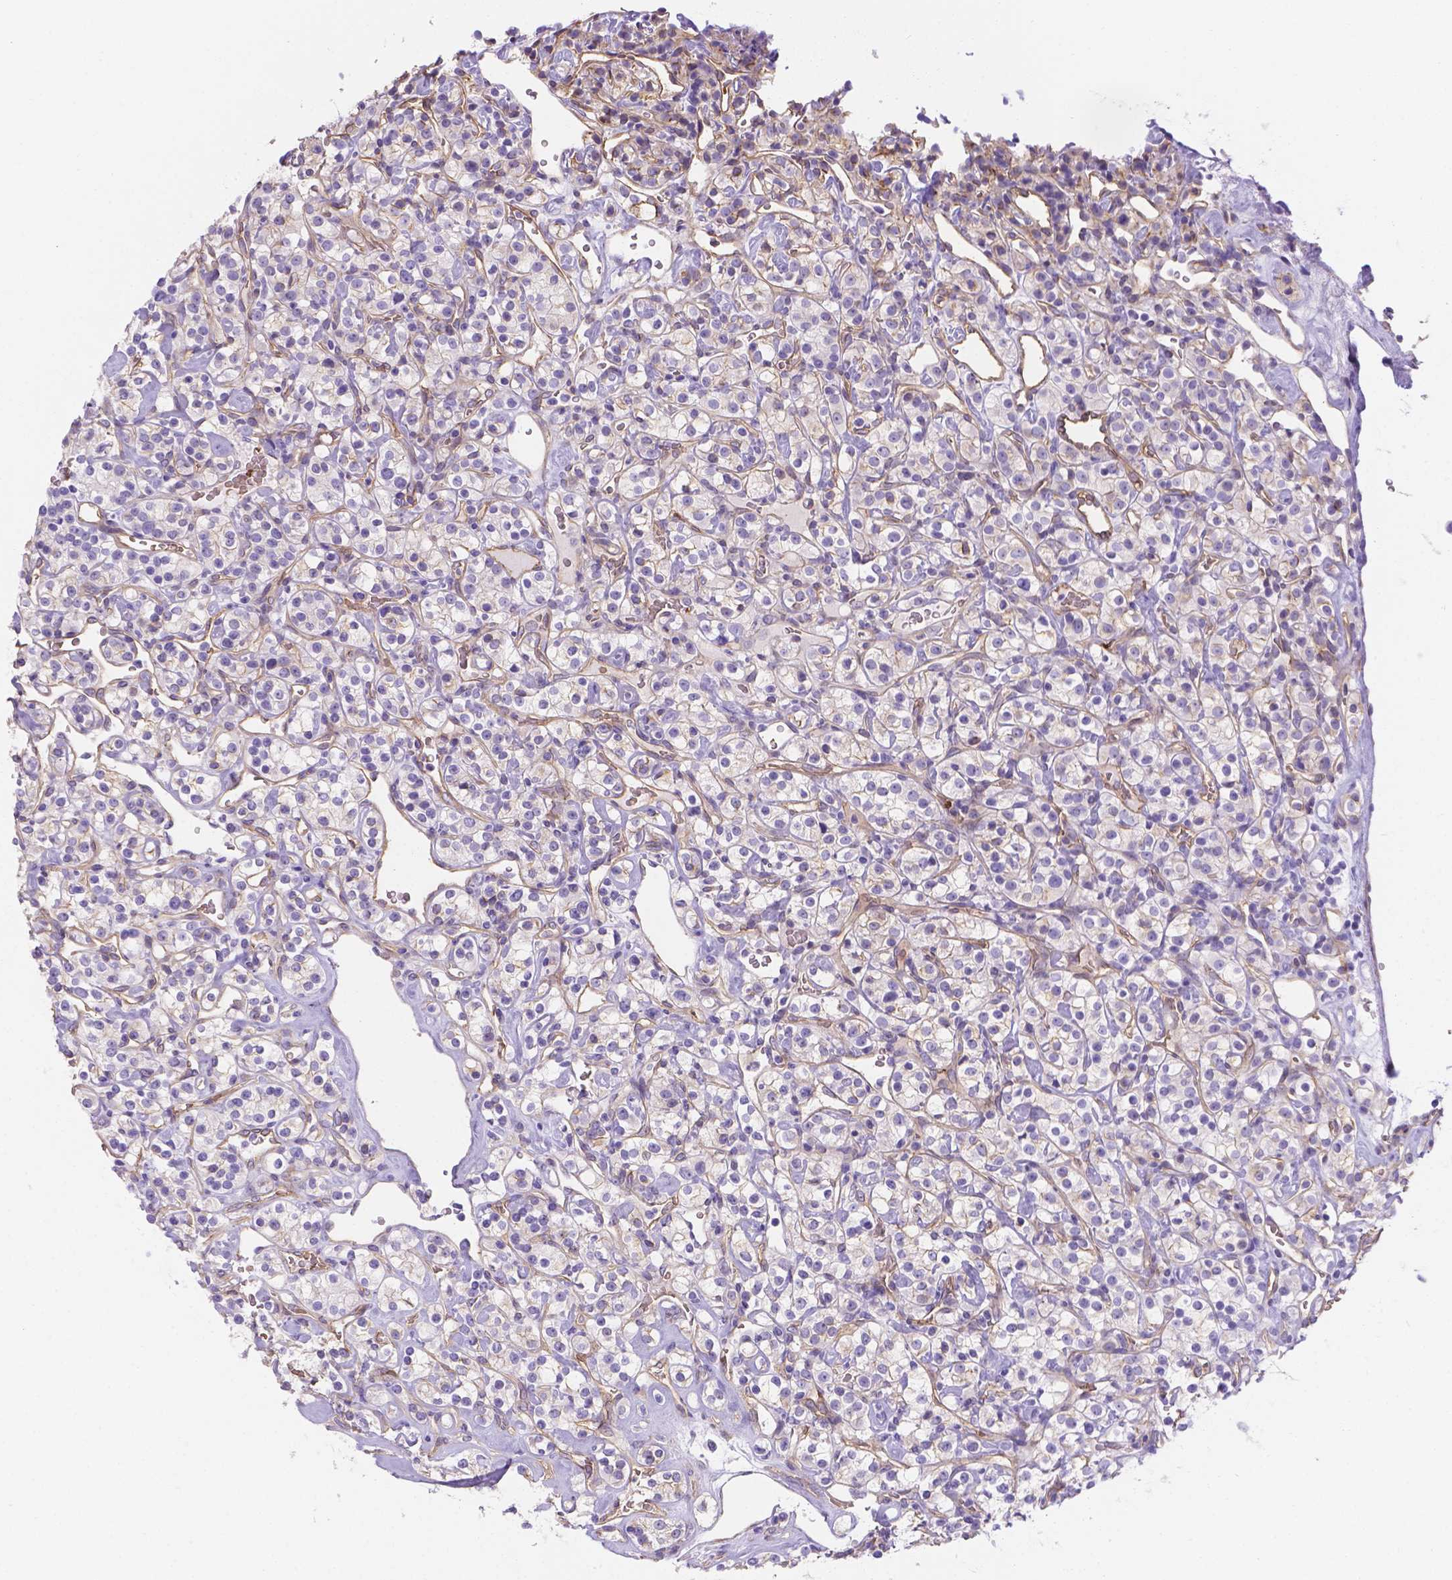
{"staining": {"intensity": "negative", "quantity": "none", "location": "none"}, "tissue": "renal cancer", "cell_type": "Tumor cells", "image_type": "cancer", "snomed": [{"axis": "morphology", "description": "Adenocarcinoma, NOS"}, {"axis": "topography", "description": "Kidney"}], "caption": "High power microscopy image of an immunohistochemistry photomicrograph of adenocarcinoma (renal), revealing no significant staining in tumor cells. Nuclei are stained in blue.", "gene": "SLC40A1", "patient": {"sex": "male", "age": 77}}